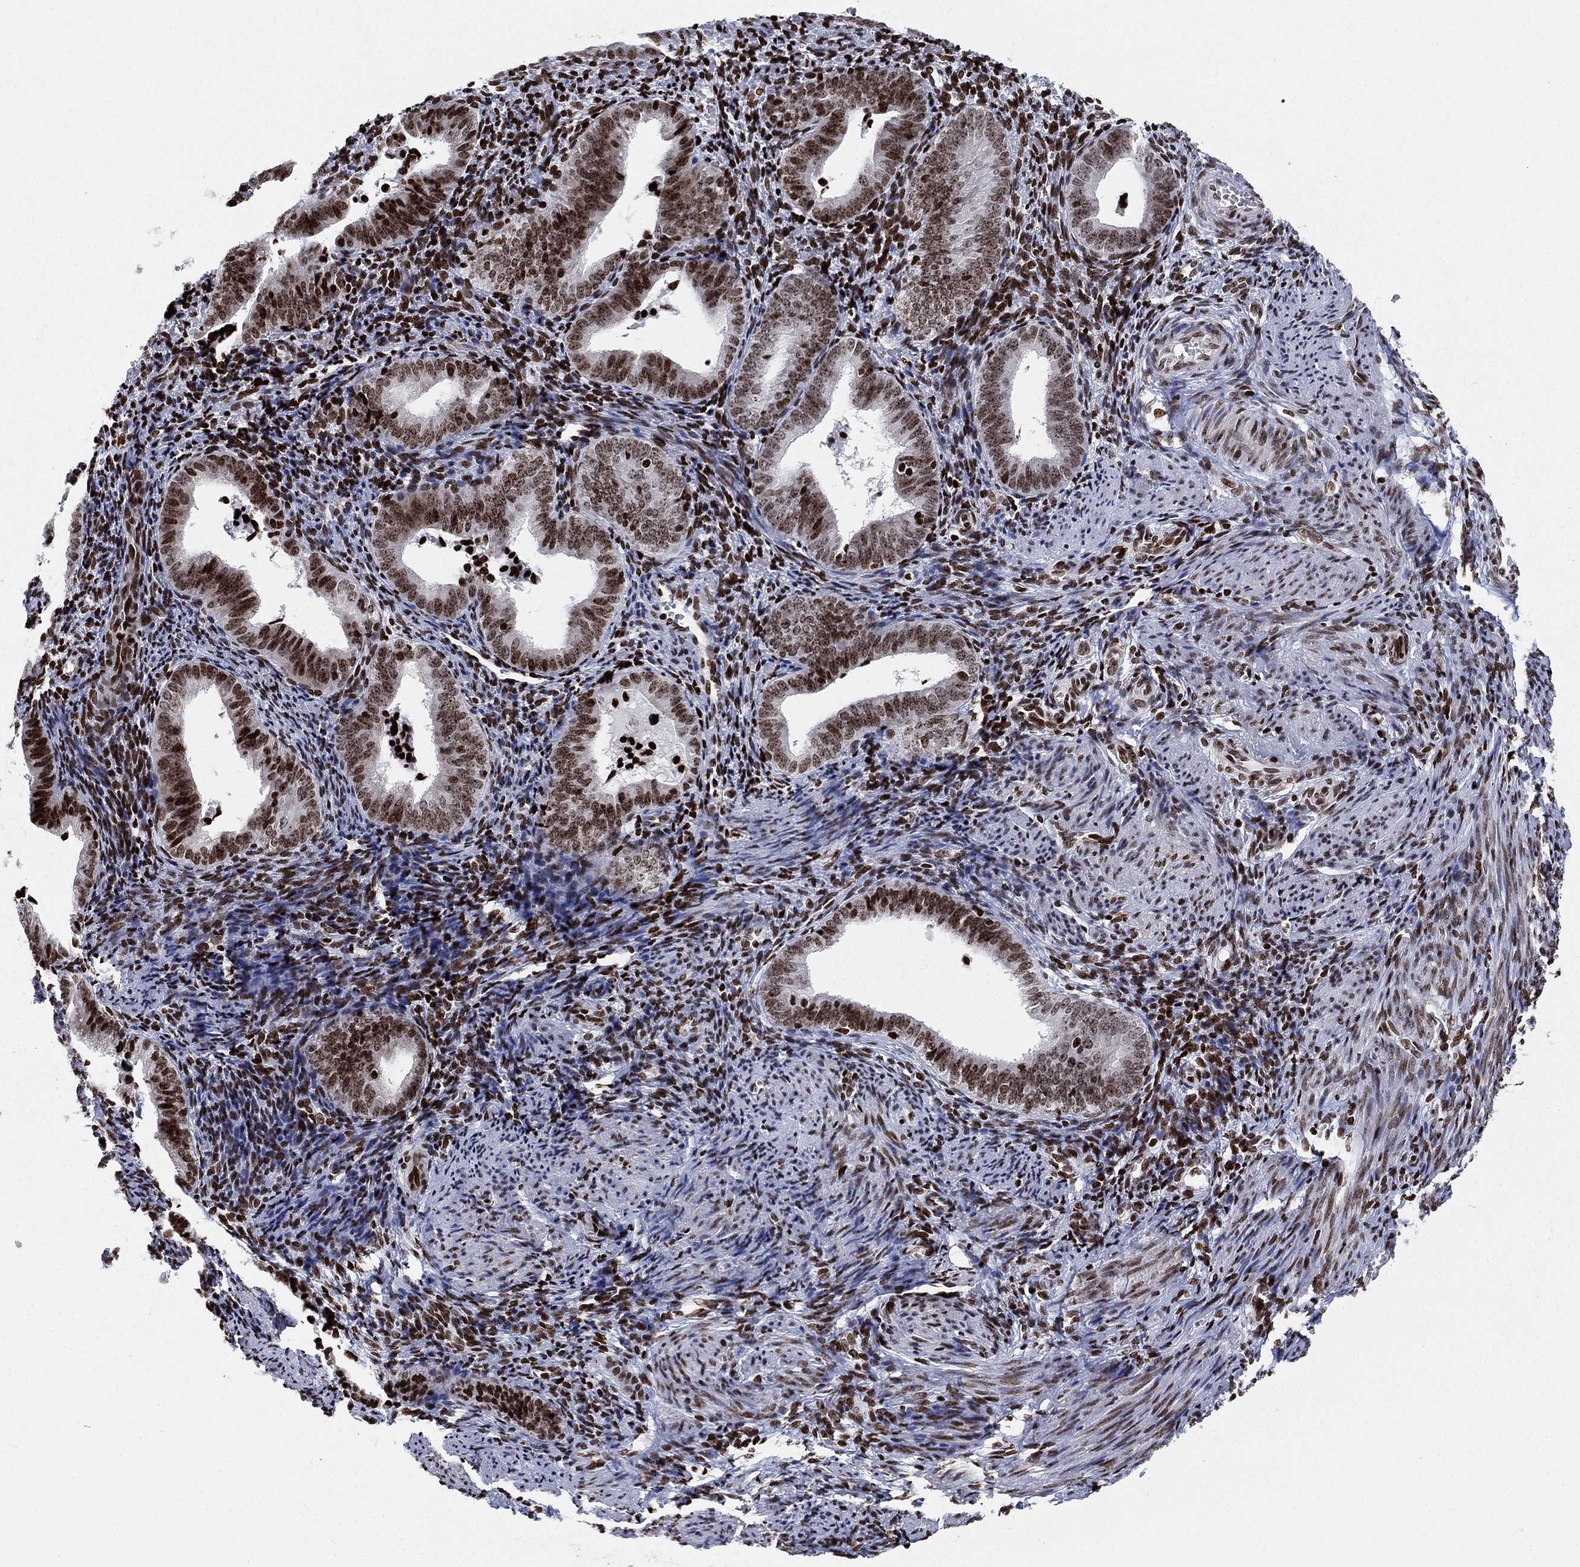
{"staining": {"intensity": "strong", "quantity": "25%-75%", "location": "nuclear"}, "tissue": "endometrium", "cell_type": "Cells in endometrial stroma", "image_type": "normal", "snomed": [{"axis": "morphology", "description": "Normal tissue, NOS"}, {"axis": "topography", "description": "Endometrium"}], "caption": "Protein staining of unremarkable endometrium exhibits strong nuclear positivity in approximately 25%-75% of cells in endometrial stroma. (brown staining indicates protein expression, while blue staining denotes nuclei).", "gene": "MFSD14A", "patient": {"sex": "female", "age": 42}}